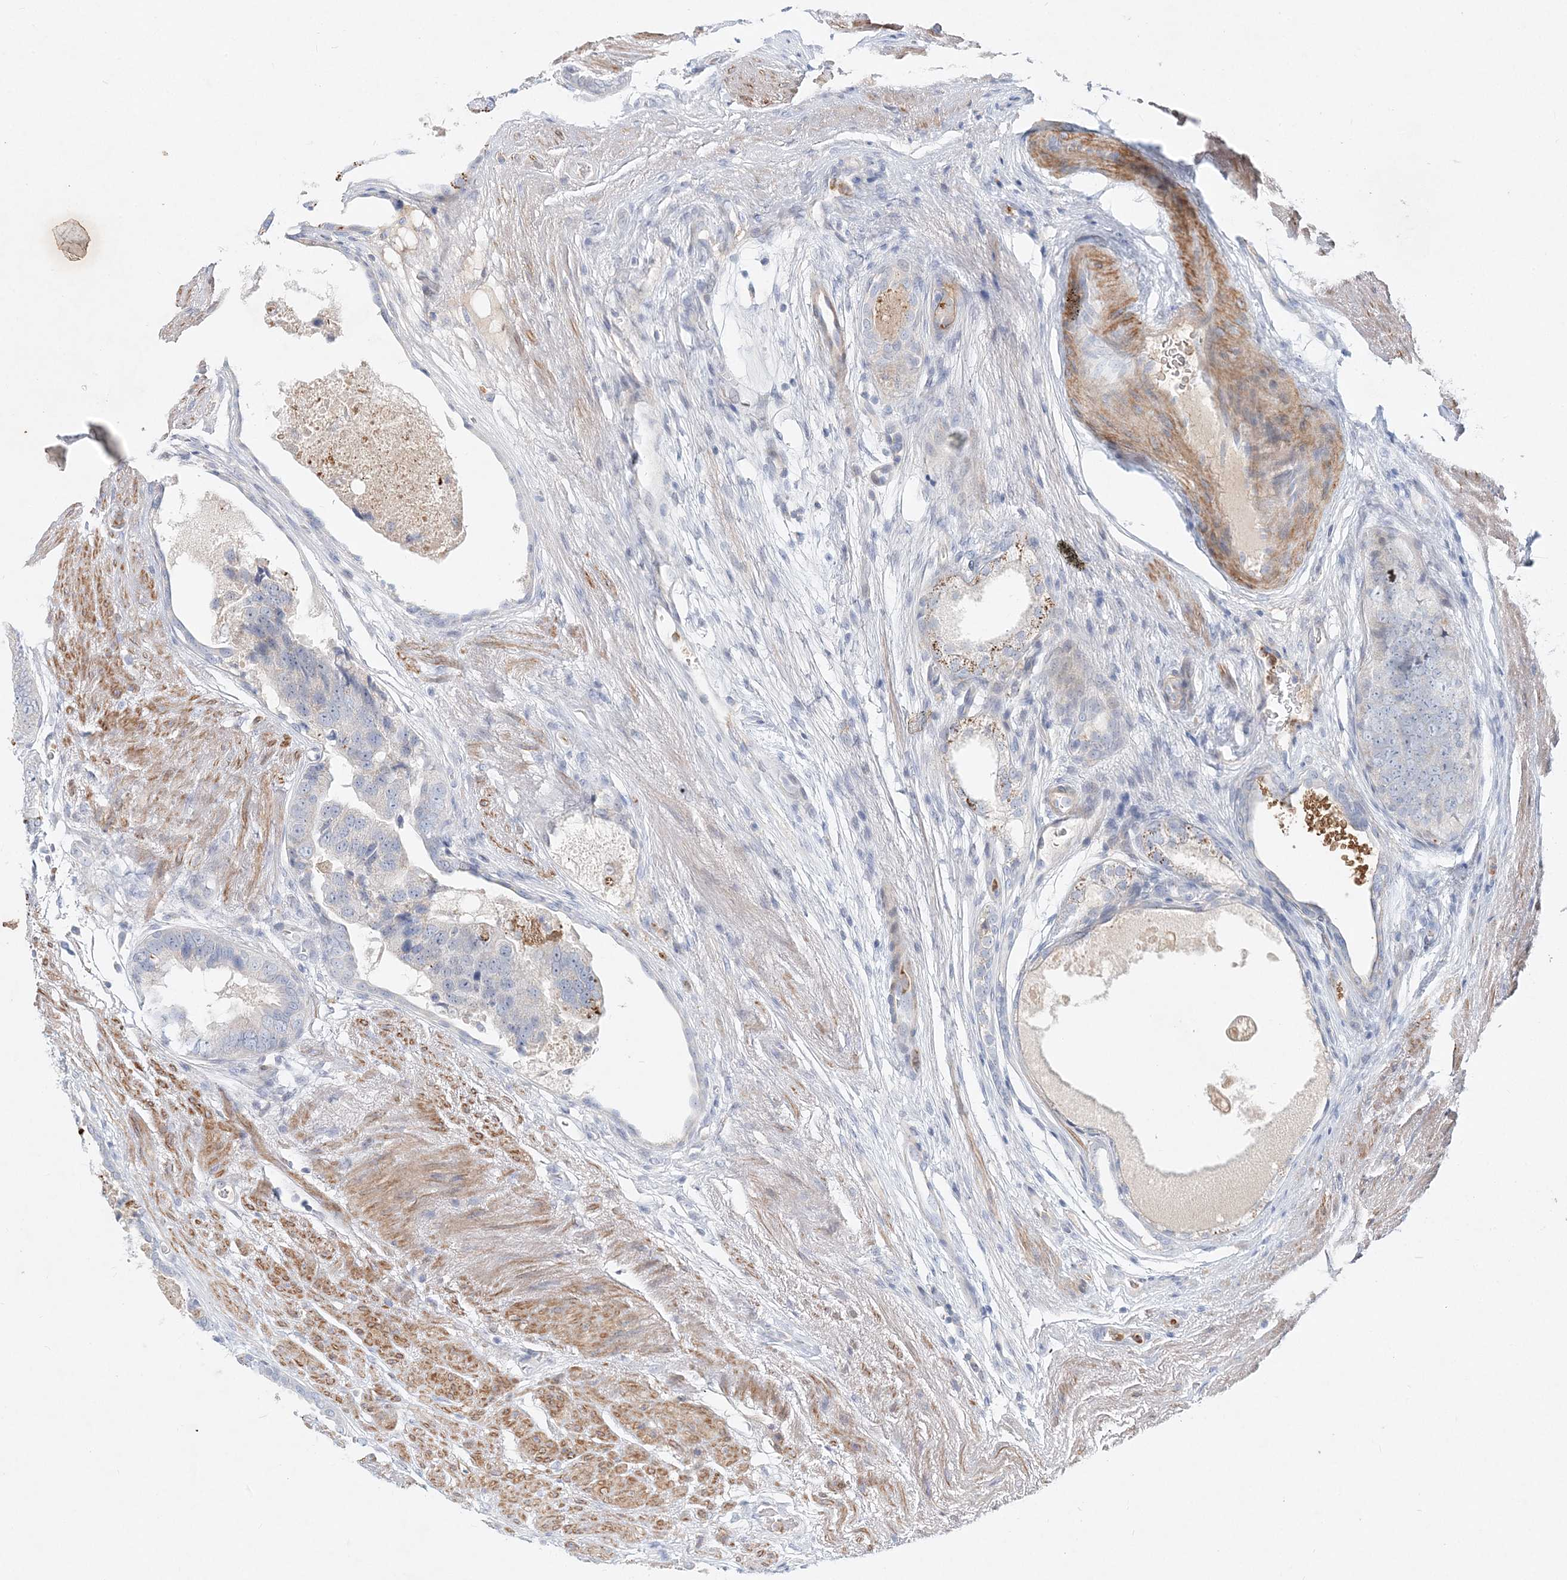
{"staining": {"intensity": "negative", "quantity": "none", "location": "none"}, "tissue": "prostate cancer", "cell_type": "Tumor cells", "image_type": "cancer", "snomed": [{"axis": "morphology", "description": "Adenocarcinoma, High grade"}, {"axis": "topography", "description": "Prostate"}], "caption": "The immunohistochemistry micrograph has no significant staining in tumor cells of prostate cancer tissue.", "gene": "DNAH5", "patient": {"sex": "male", "age": 70}}